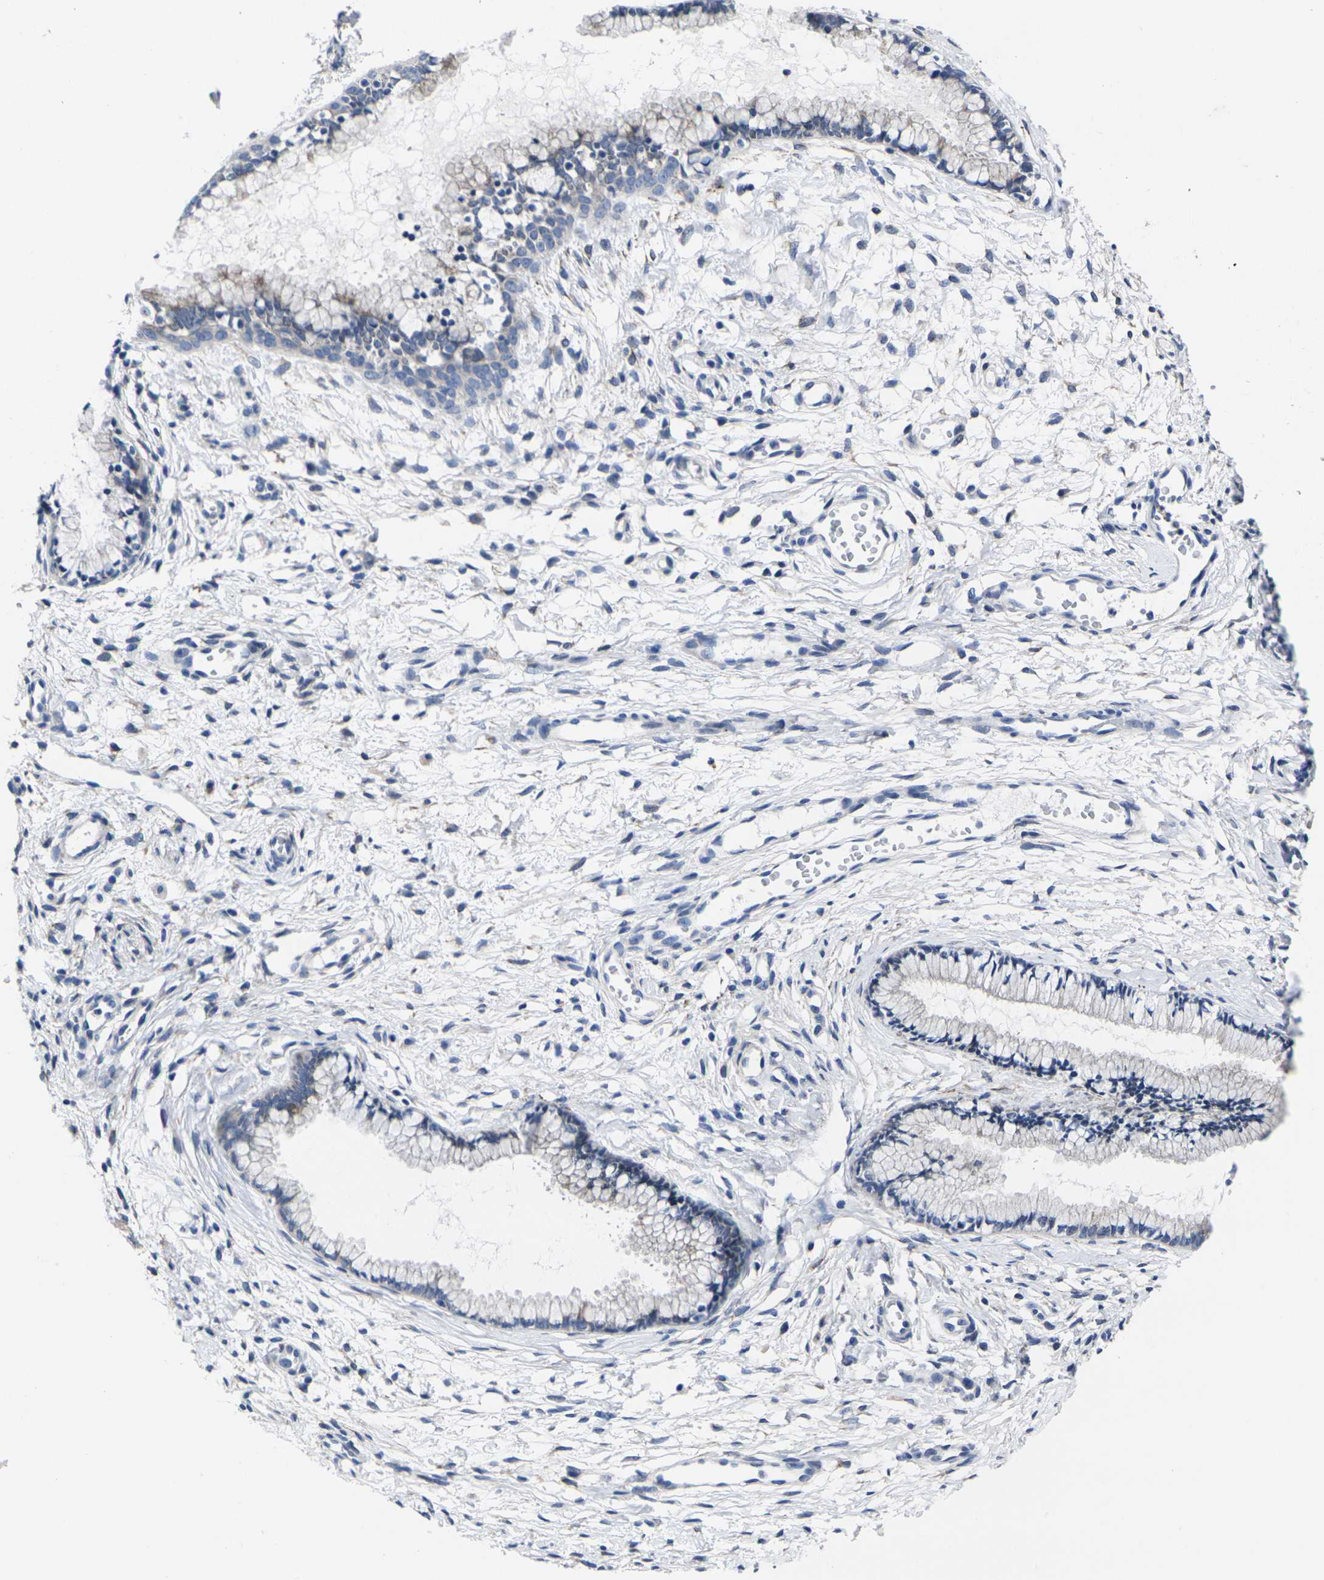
{"staining": {"intensity": "negative", "quantity": "none", "location": "none"}, "tissue": "cervix", "cell_type": "Glandular cells", "image_type": "normal", "snomed": [{"axis": "morphology", "description": "Normal tissue, NOS"}, {"axis": "topography", "description": "Cervix"}], "caption": "Immunohistochemical staining of normal human cervix displays no significant staining in glandular cells.", "gene": "CYP2C8", "patient": {"sex": "female", "age": 65}}